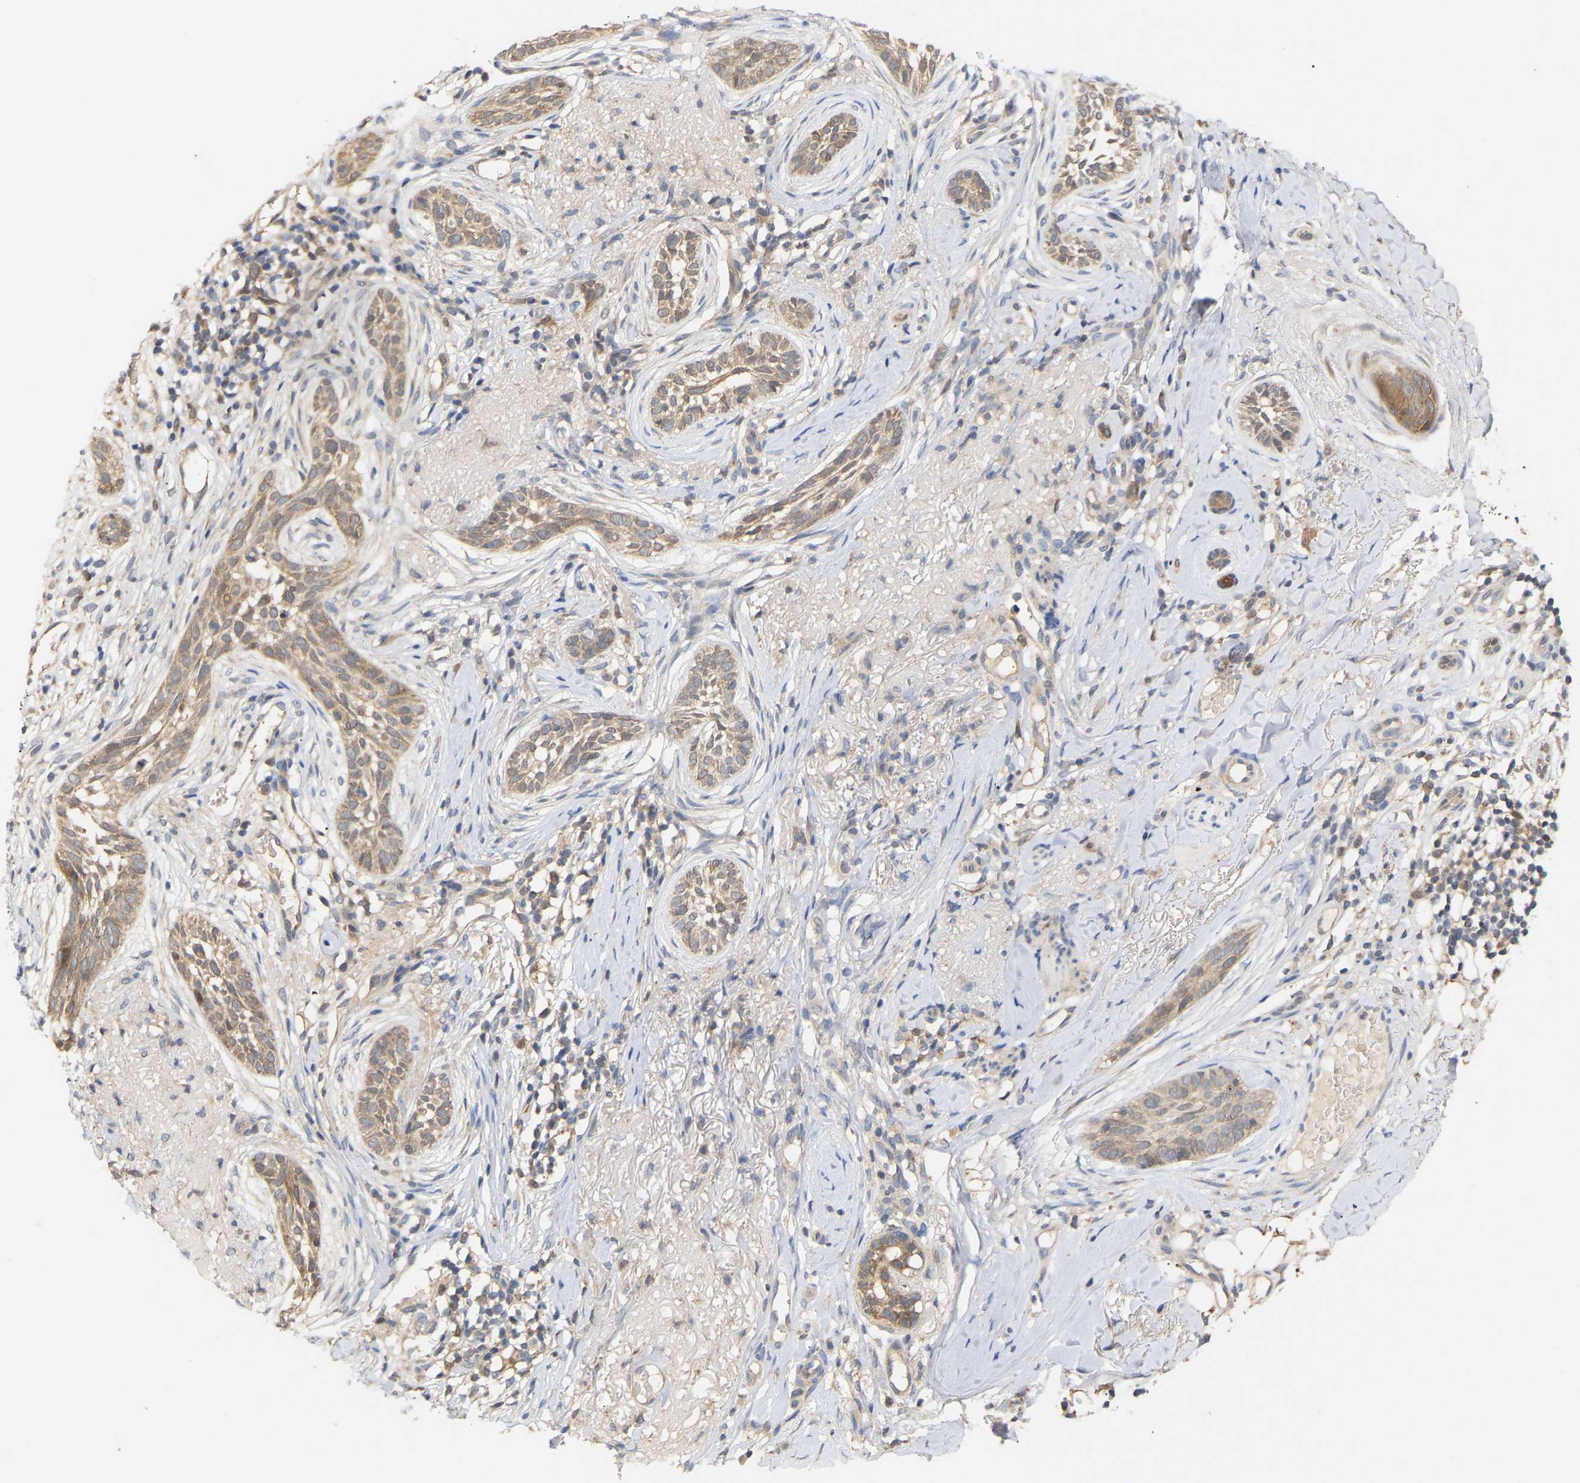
{"staining": {"intensity": "weak", "quantity": ">75%", "location": "cytoplasmic/membranous"}, "tissue": "skin cancer", "cell_type": "Tumor cells", "image_type": "cancer", "snomed": [{"axis": "morphology", "description": "Basal cell carcinoma"}, {"axis": "topography", "description": "Skin"}], "caption": "Protein expression analysis of skin cancer (basal cell carcinoma) demonstrates weak cytoplasmic/membranous staining in about >75% of tumor cells.", "gene": "TPMT", "patient": {"sex": "female", "age": 88}}